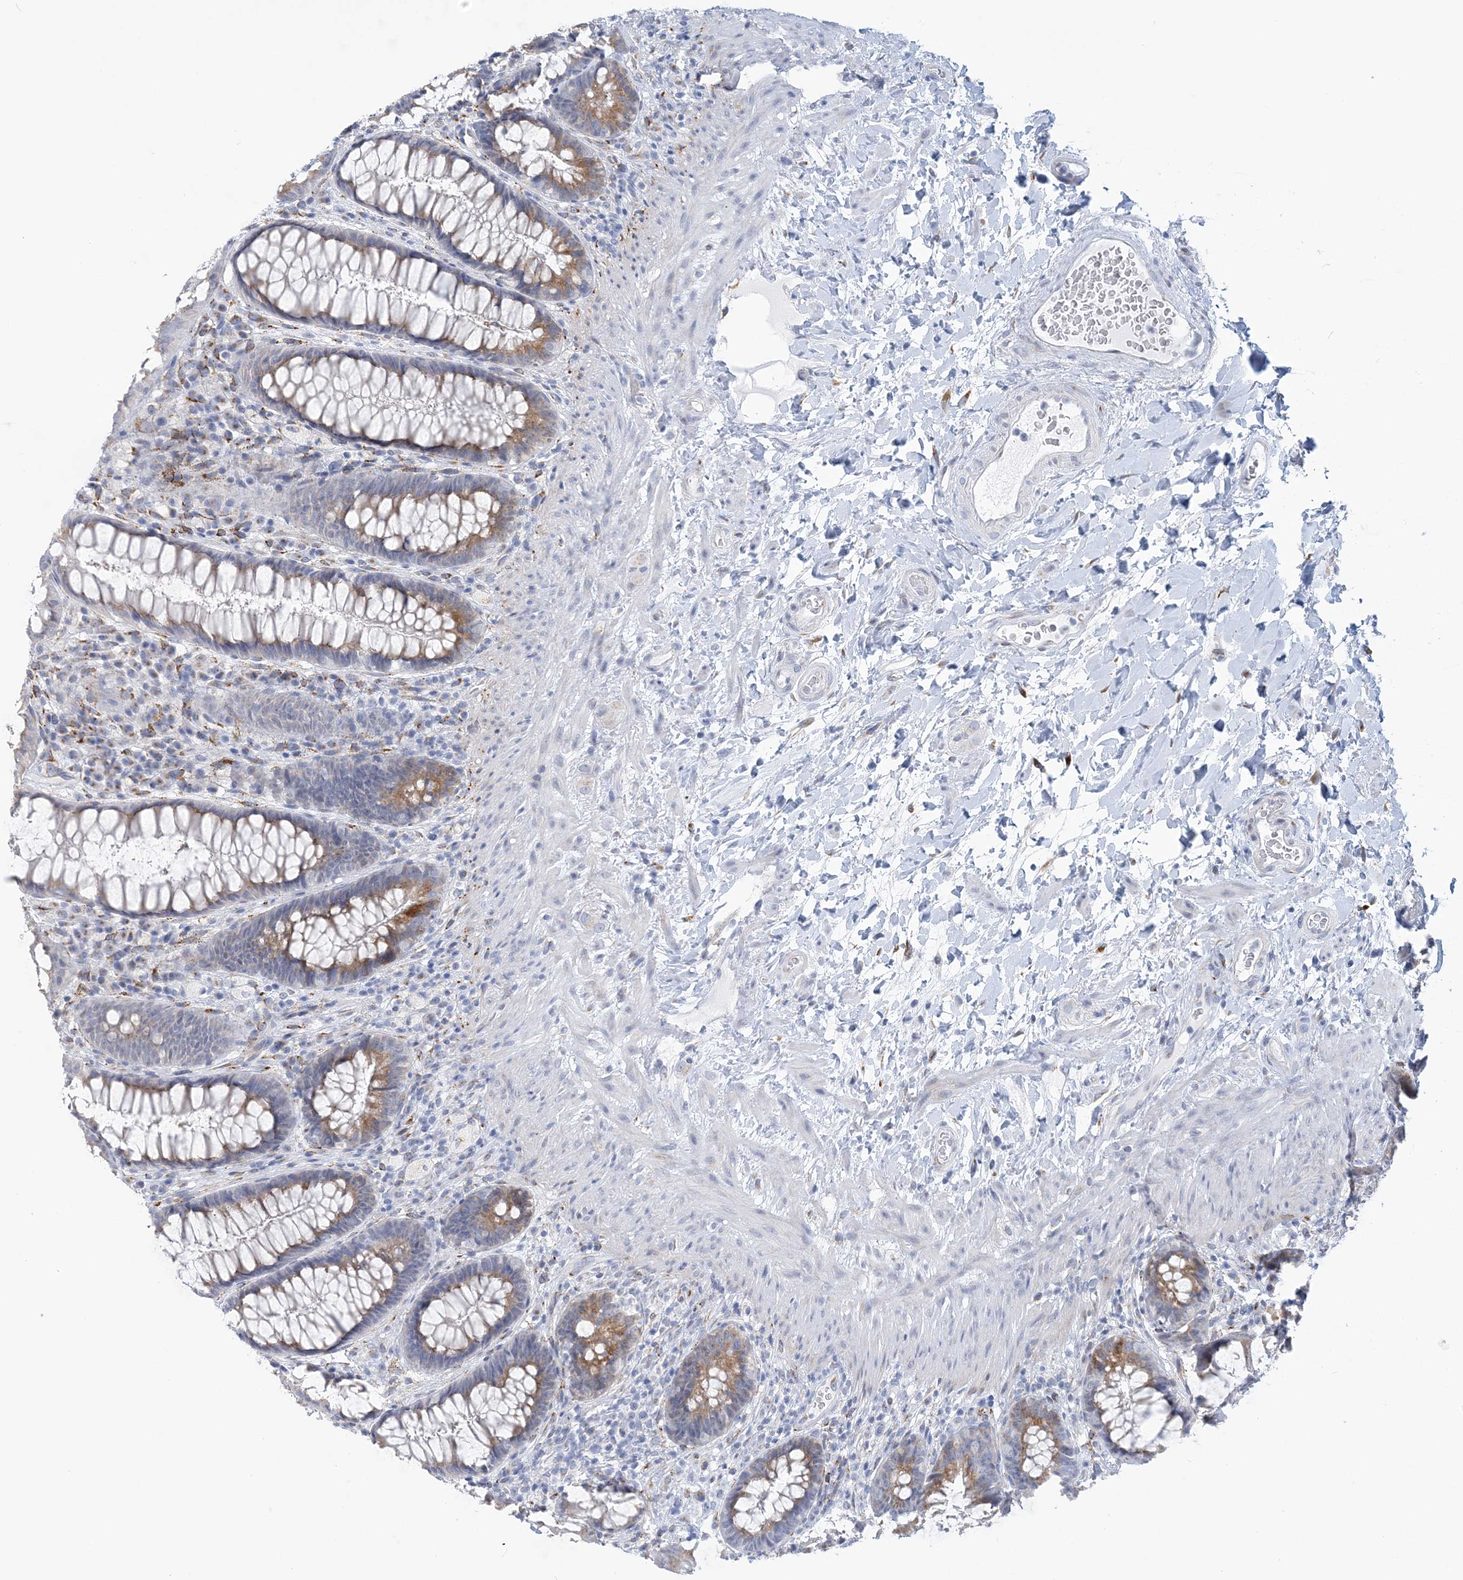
{"staining": {"intensity": "moderate", "quantity": ">75%", "location": "cytoplasmic/membranous"}, "tissue": "rectum", "cell_type": "Glandular cells", "image_type": "normal", "snomed": [{"axis": "morphology", "description": "Normal tissue, NOS"}, {"axis": "topography", "description": "Rectum"}], "caption": "Approximately >75% of glandular cells in normal rectum demonstrate moderate cytoplasmic/membranous protein positivity as visualized by brown immunohistochemical staining.", "gene": "PLEKHG4B", "patient": {"sex": "female", "age": 46}}